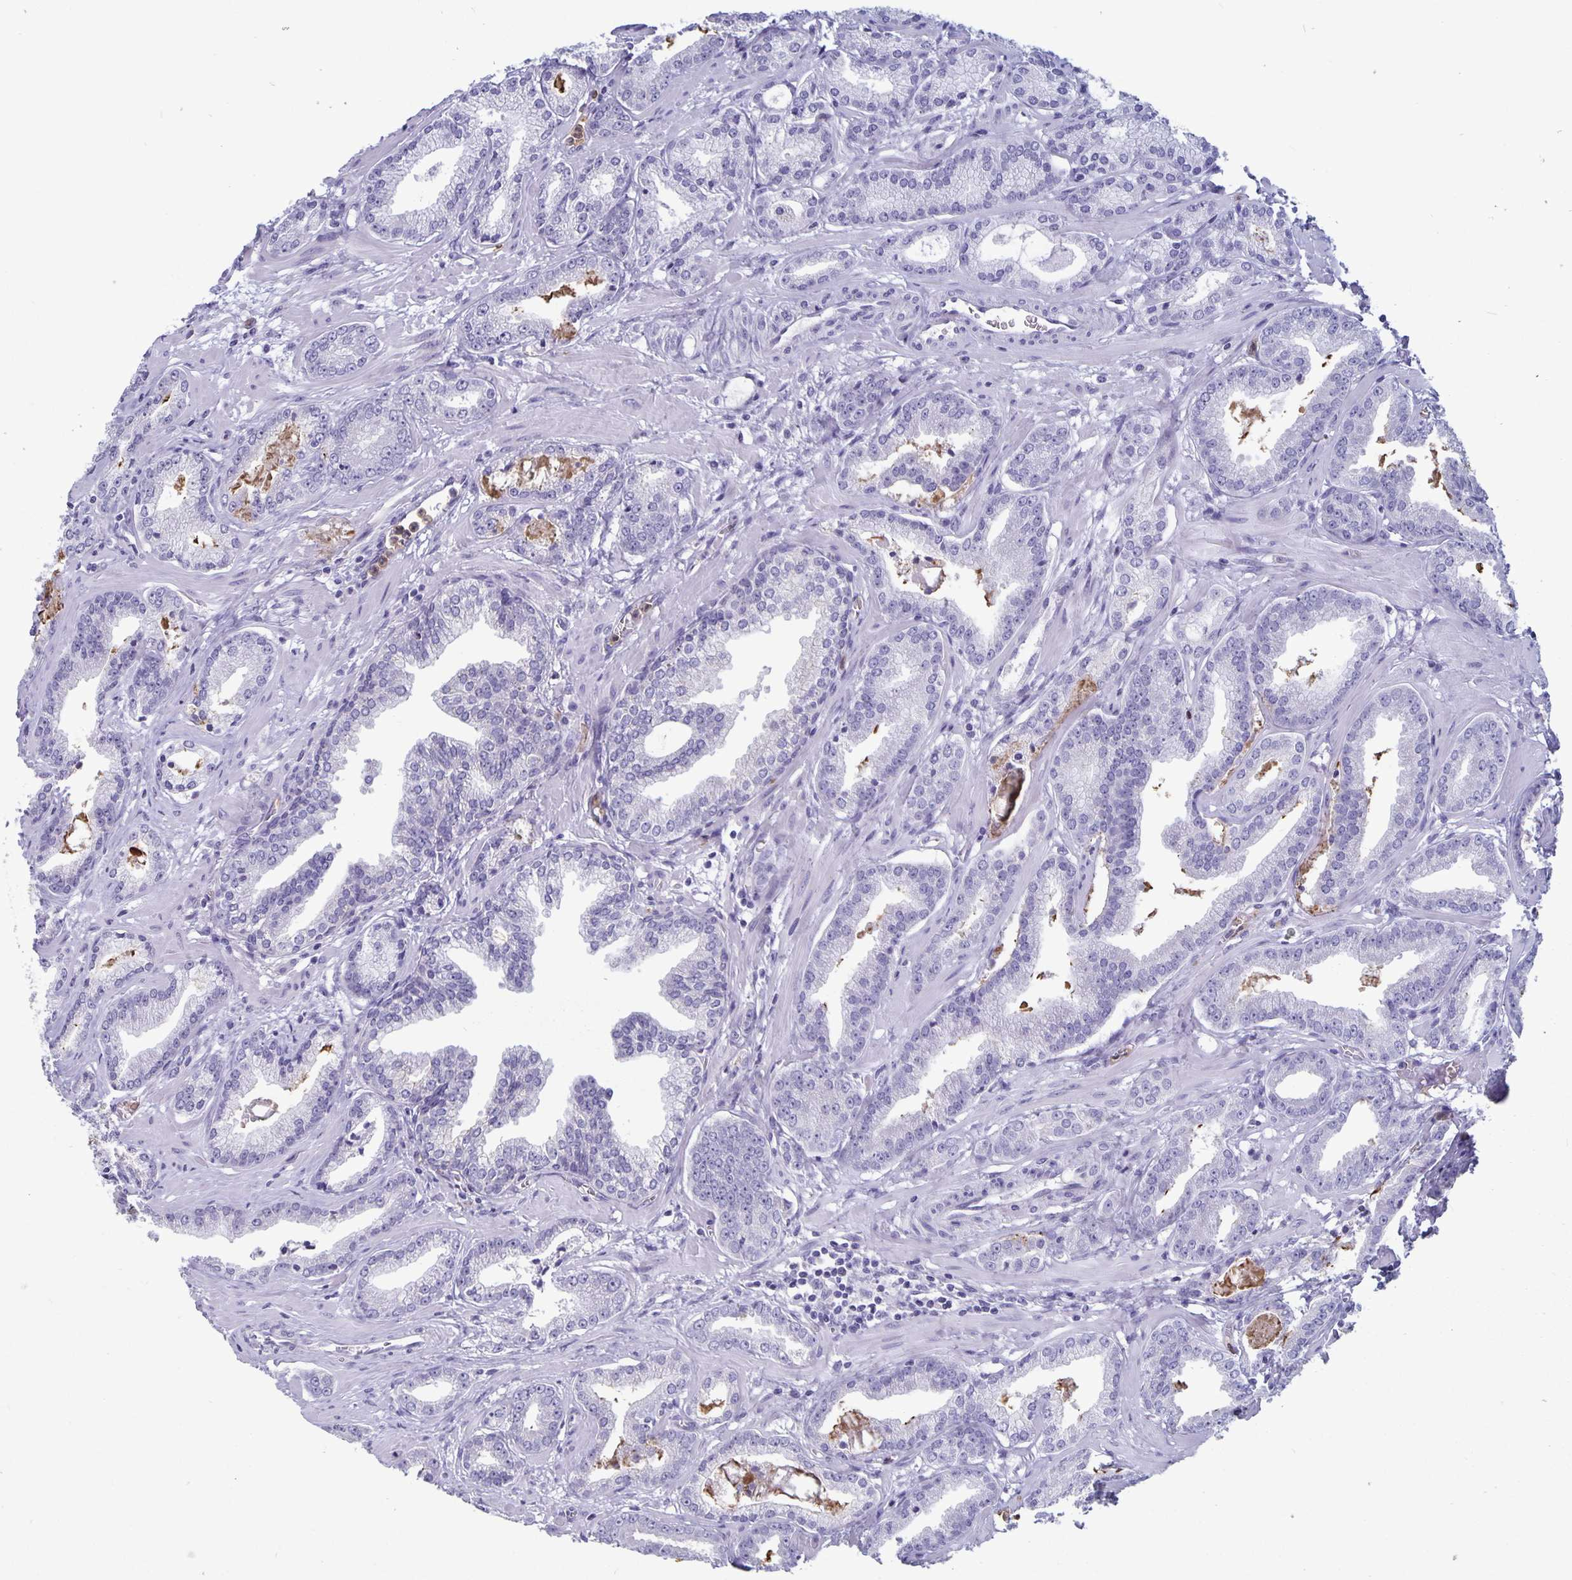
{"staining": {"intensity": "negative", "quantity": "none", "location": "none"}, "tissue": "prostate cancer", "cell_type": "Tumor cells", "image_type": "cancer", "snomed": [{"axis": "morphology", "description": "Adenocarcinoma, Low grade"}, {"axis": "topography", "description": "Prostate"}], "caption": "Protein analysis of prostate cancer (low-grade adenocarcinoma) demonstrates no significant staining in tumor cells.", "gene": "PLCB3", "patient": {"sex": "male", "age": 64}}